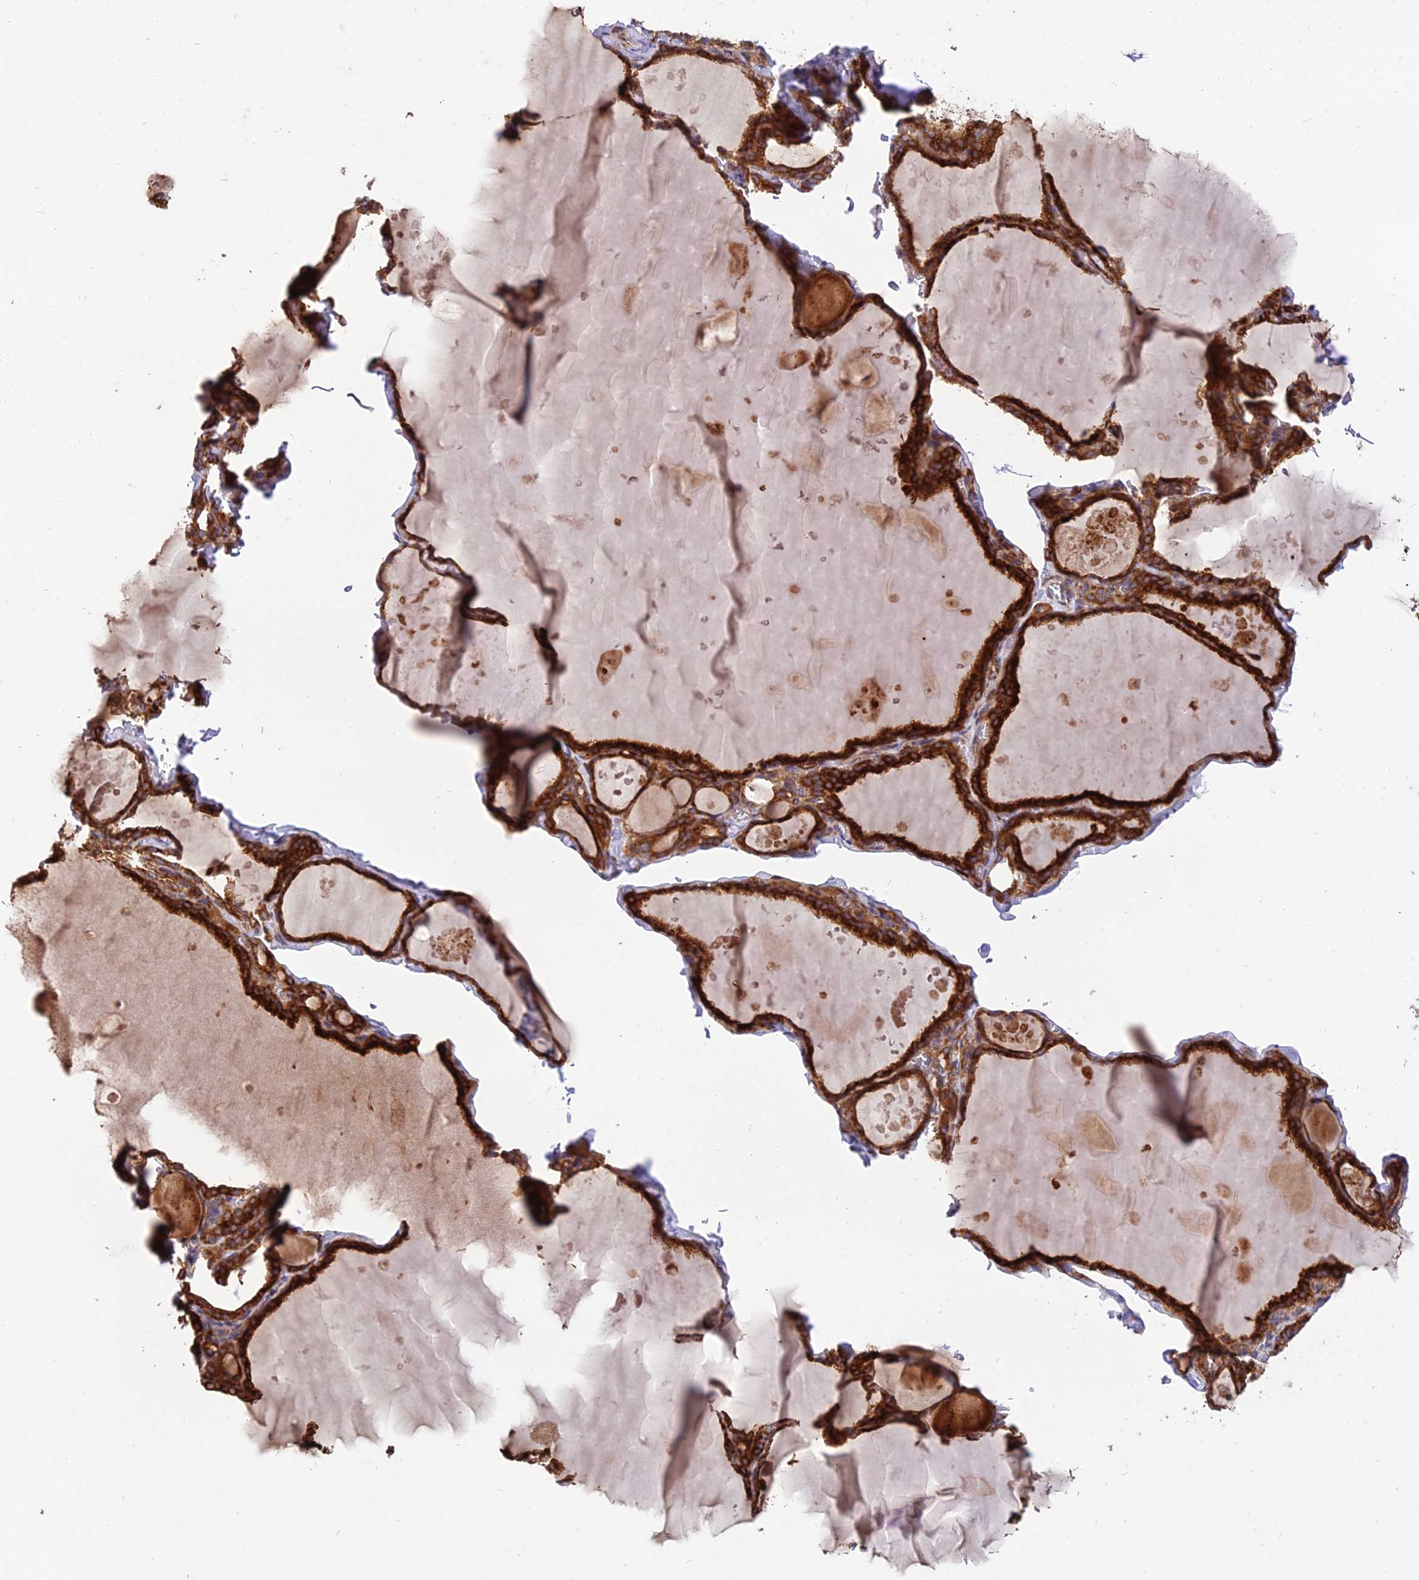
{"staining": {"intensity": "strong", "quantity": ">75%", "location": "cytoplasmic/membranous"}, "tissue": "thyroid gland", "cell_type": "Glandular cells", "image_type": "normal", "snomed": [{"axis": "morphology", "description": "Normal tissue, NOS"}, {"axis": "topography", "description": "Thyroid gland"}], "caption": "This histopathology image shows immunohistochemistry staining of unremarkable human thyroid gland, with high strong cytoplasmic/membranous staining in approximately >75% of glandular cells.", "gene": "ROCK1", "patient": {"sex": "male", "age": 56}}